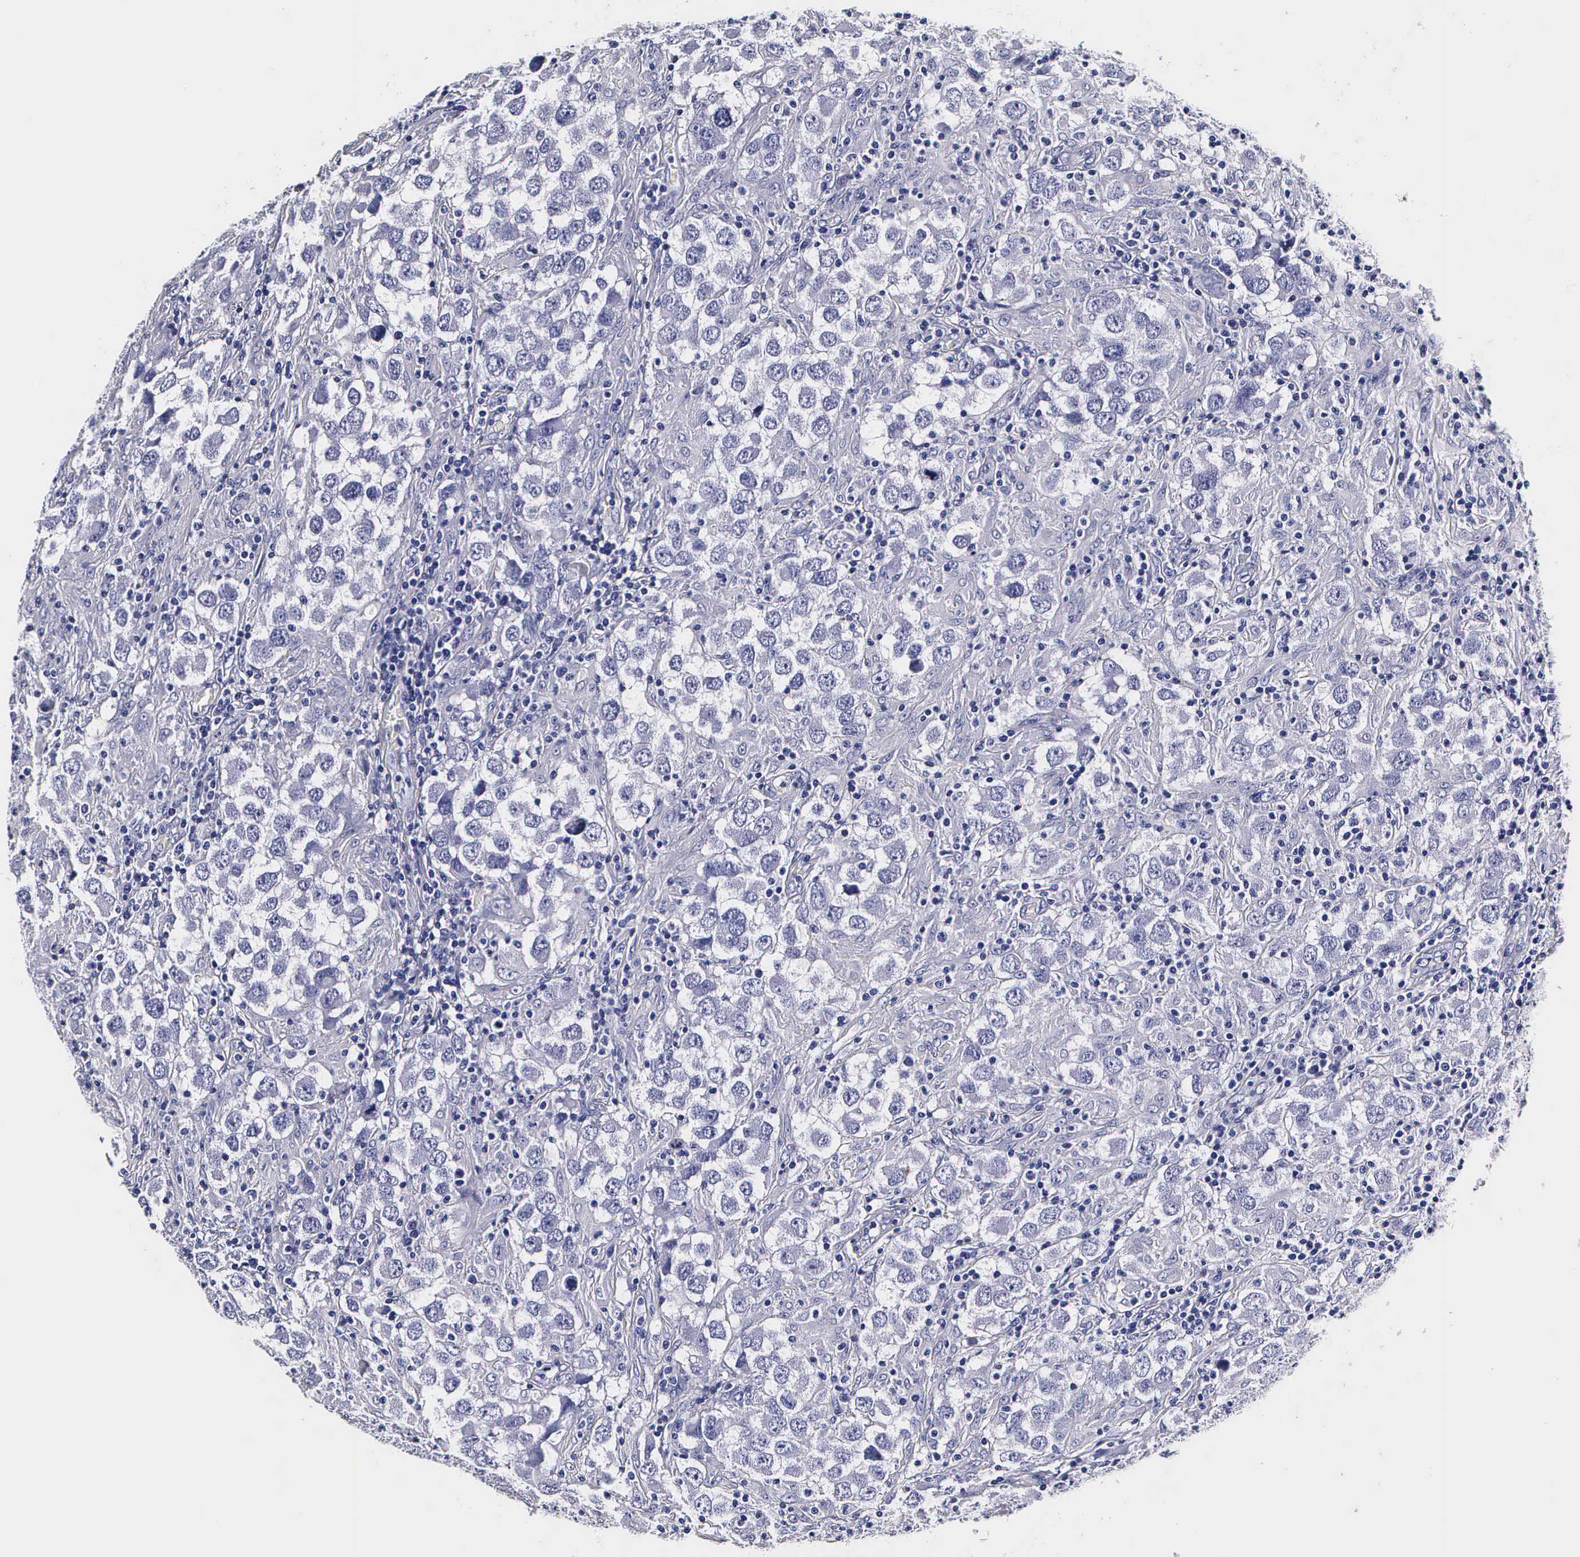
{"staining": {"intensity": "negative", "quantity": "none", "location": "none"}, "tissue": "testis cancer", "cell_type": "Tumor cells", "image_type": "cancer", "snomed": [{"axis": "morphology", "description": "Carcinoma, Embryonal, NOS"}, {"axis": "topography", "description": "Testis"}], "caption": "IHC photomicrograph of neoplastic tissue: human testis cancer (embryonal carcinoma) stained with DAB reveals no significant protein positivity in tumor cells.", "gene": "IAPP", "patient": {"sex": "male", "age": 21}}